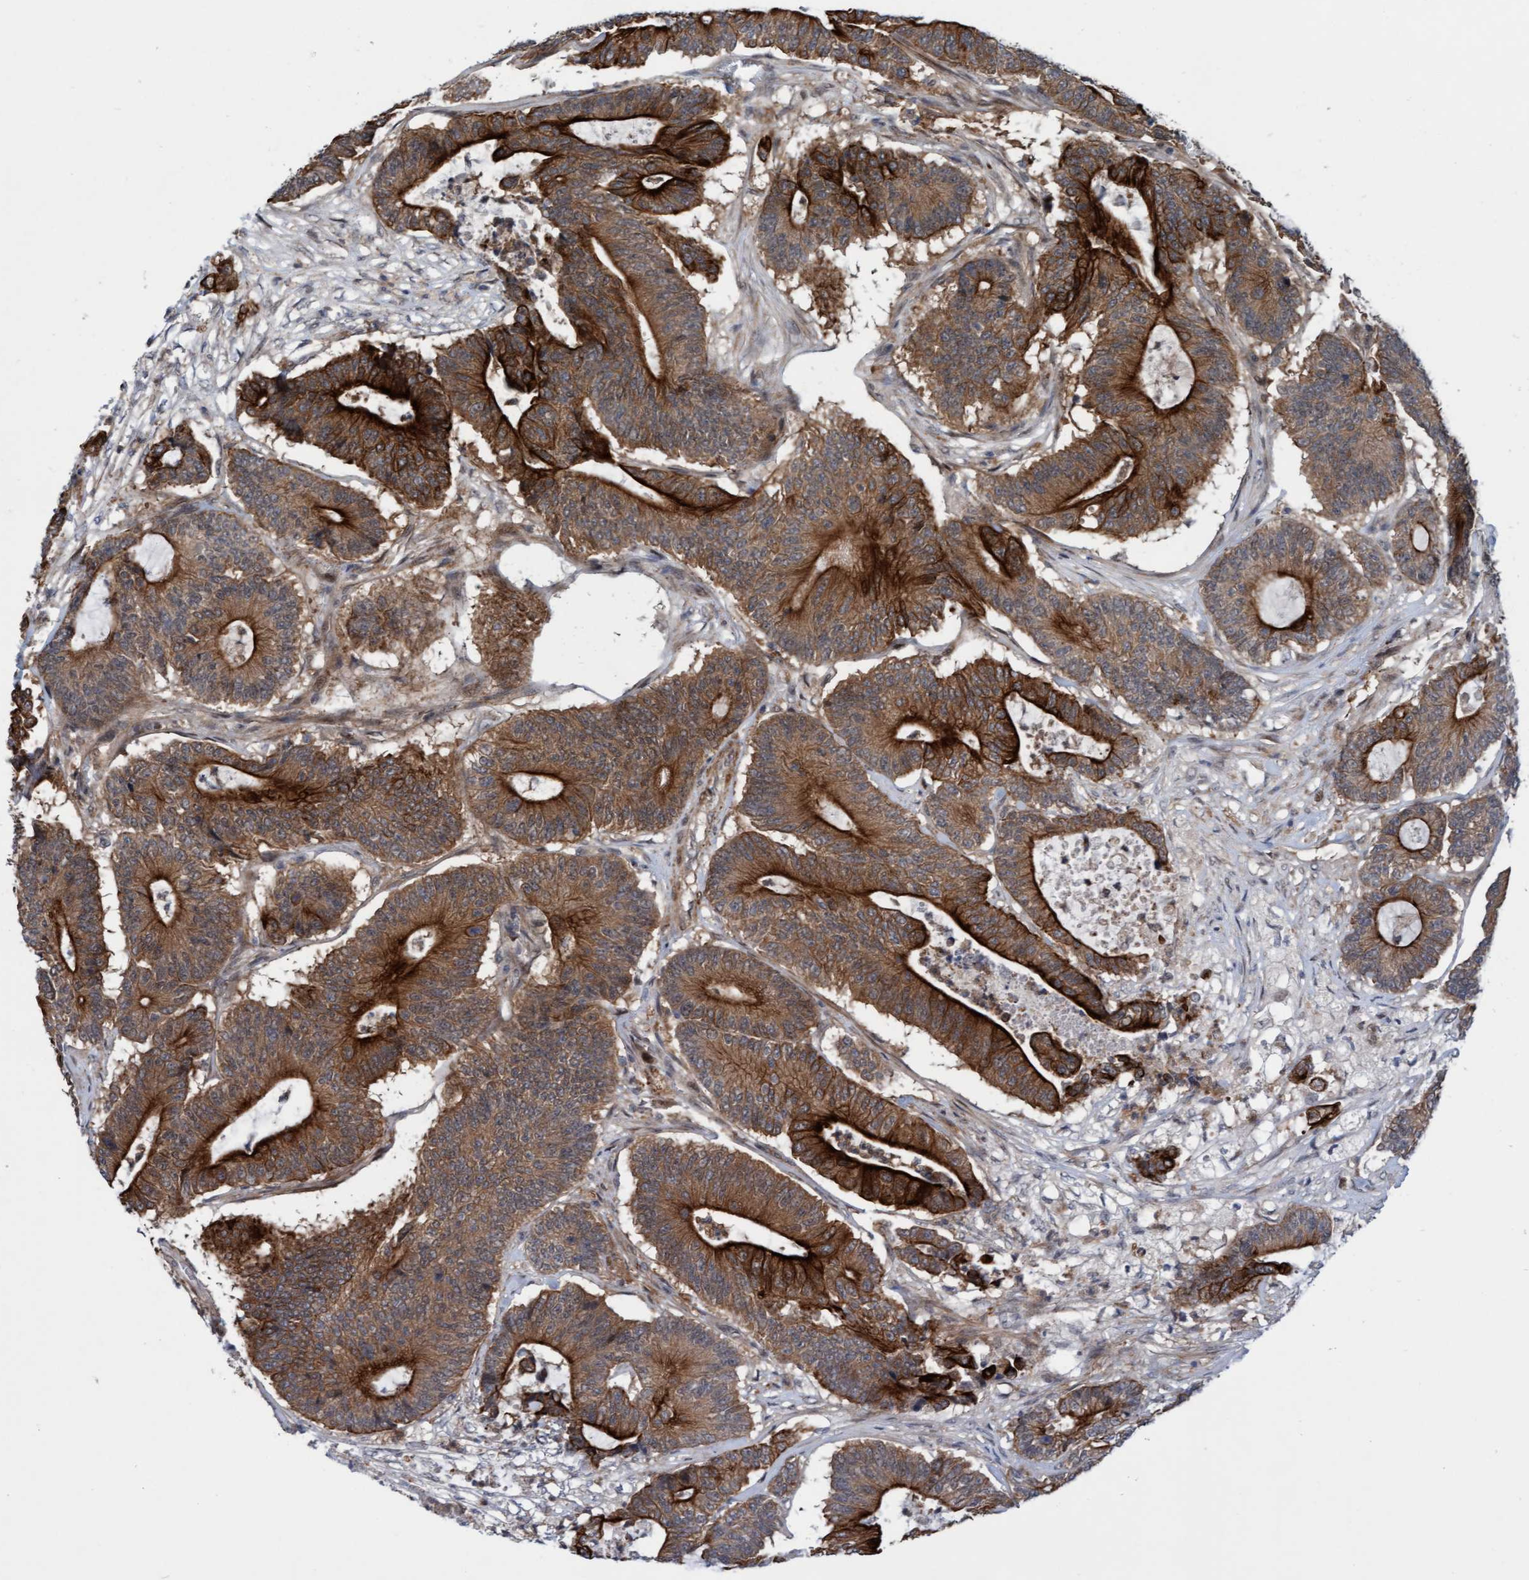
{"staining": {"intensity": "moderate", "quantity": ">75%", "location": "cytoplasmic/membranous"}, "tissue": "colorectal cancer", "cell_type": "Tumor cells", "image_type": "cancer", "snomed": [{"axis": "morphology", "description": "Adenocarcinoma, NOS"}, {"axis": "topography", "description": "Colon"}], "caption": "Adenocarcinoma (colorectal) tissue reveals moderate cytoplasmic/membranous staining in about >75% of tumor cells, visualized by immunohistochemistry.", "gene": "RAP1GAP2", "patient": {"sex": "female", "age": 84}}